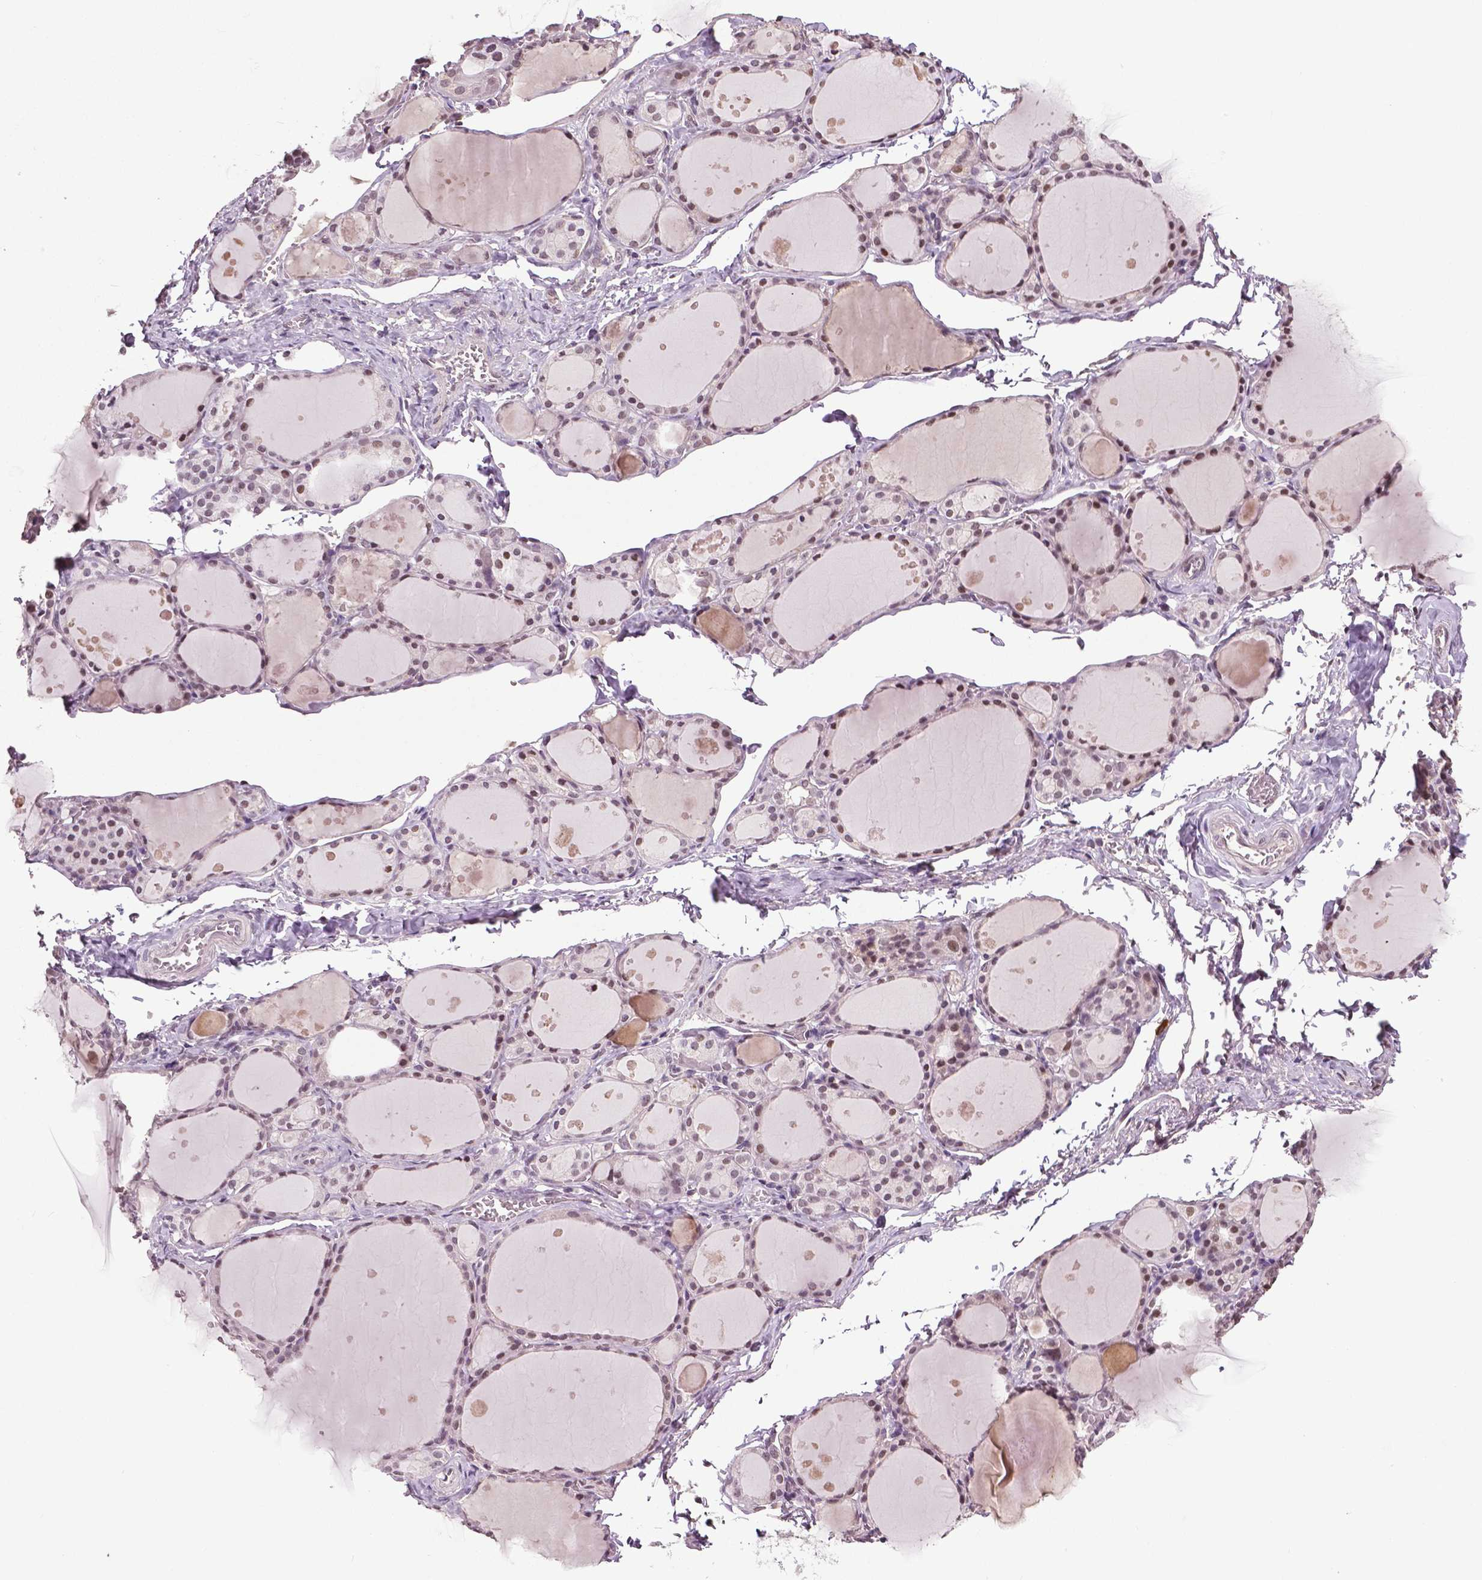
{"staining": {"intensity": "moderate", "quantity": ">75%", "location": "nuclear"}, "tissue": "thyroid gland", "cell_type": "Glandular cells", "image_type": "normal", "snomed": [{"axis": "morphology", "description": "Normal tissue, NOS"}, {"axis": "topography", "description": "Thyroid gland"}], "caption": "A photomicrograph of thyroid gland stained for a protein displays moderate nuclear brown staining in glandular cells.", "gene": "DLX5", "patient": {"sex": "male", "age": 68}}